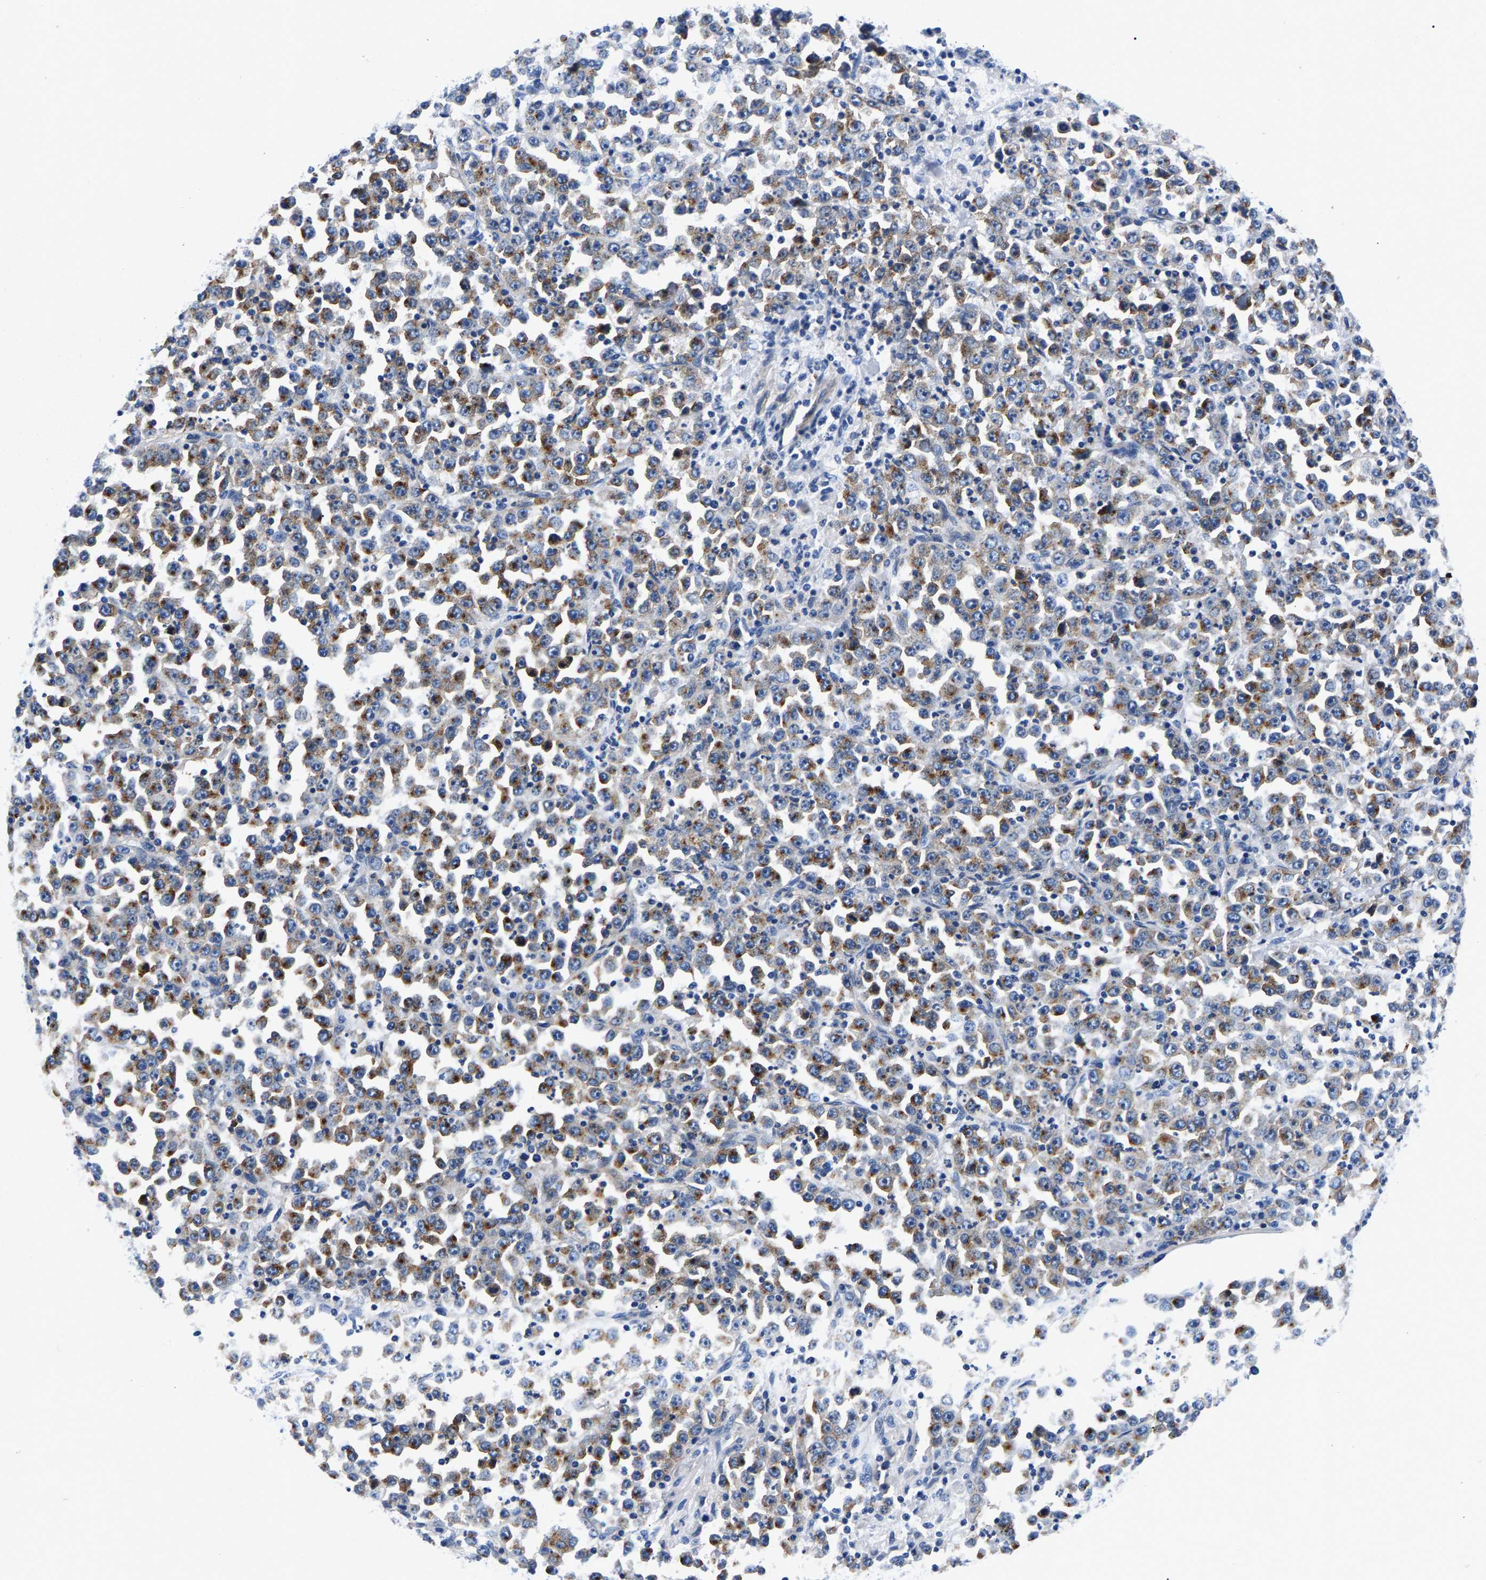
{"staining": {"intensity": "strong", "quantity": ">75%", "location": "cytoplasmic/membranous"}, "tissue": "stomach cancer", "cell_type": "Tumor cells", "image_type": "cancer", "snomed": [{"axis": "morphology", "description": "Normal tissue, NOS"}, {"axis": "morphology", "description": "Adenocarcinoma, NOS"}, {"axis": "topography", "description": "Stomach, upper"}, {"axis": "topography", "description": "Stomach"}], "caption": "Protein expression analysis of human stomach adenocarcinoma reveals strong cytoplasmic/membranous staining in approximately >75% of tumor cells.", "gene": "P2RY4", "patient": {"sex": "male", "age": 59}}